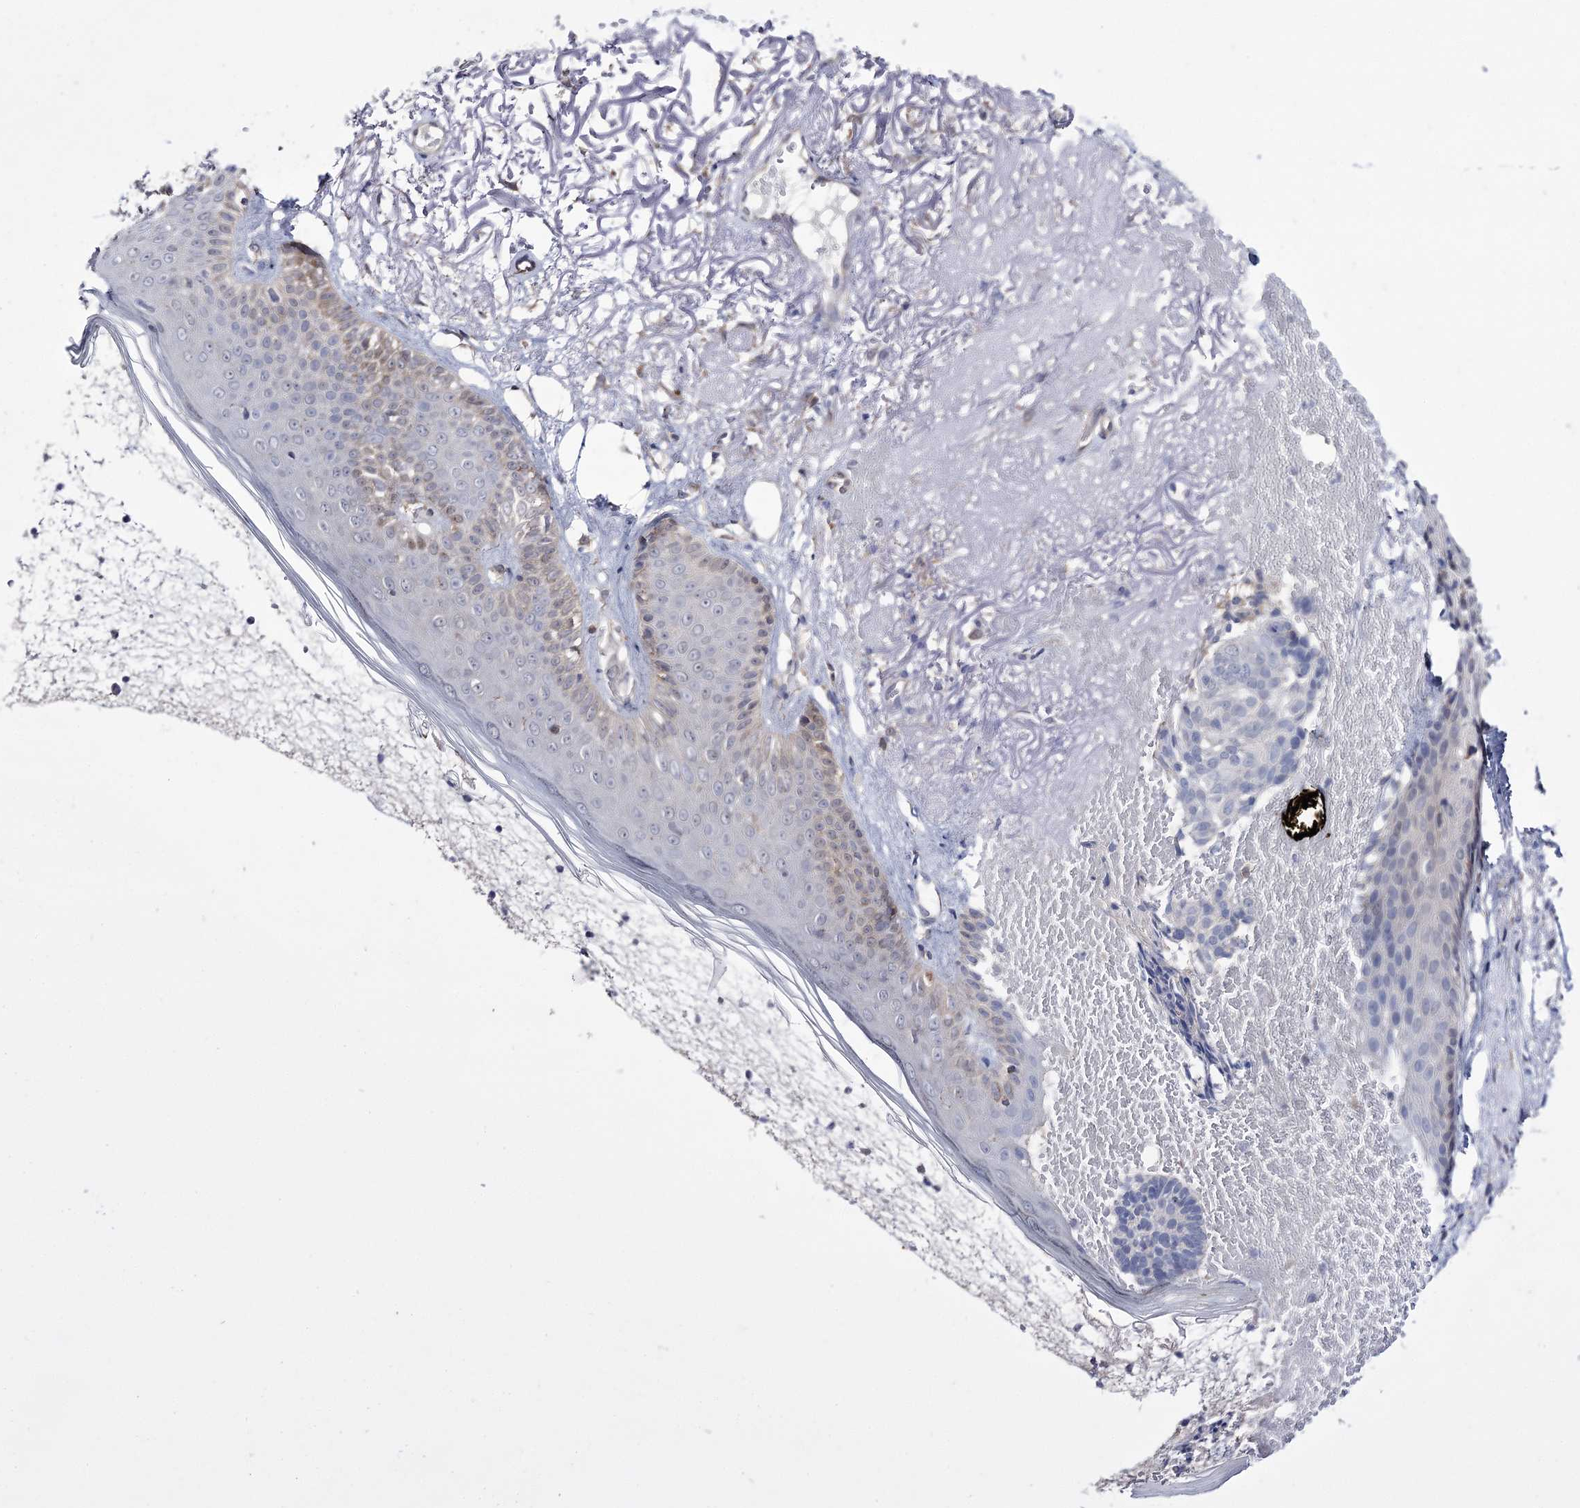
{"staining": {"intensity": "negative", "quantity": "none", "location": "none"}, "tissue": "skin cancer", "cell_type": "Tumor cells", "image_type": "cancer", "snomed": [{"axis": "morphology", "description": "Normal tissue, NOS"}, {"axis": "morphology", "description": "Basal cell carcinoma"}, {"axis": "topography", "description": "Skin"}], "caption": "Skin basal cell carcinoma was stained to show a protein in brown. There is no significant expression in tumor cells.", "gene": "PTER", "patient": {"sex": "male", "age": 66}}